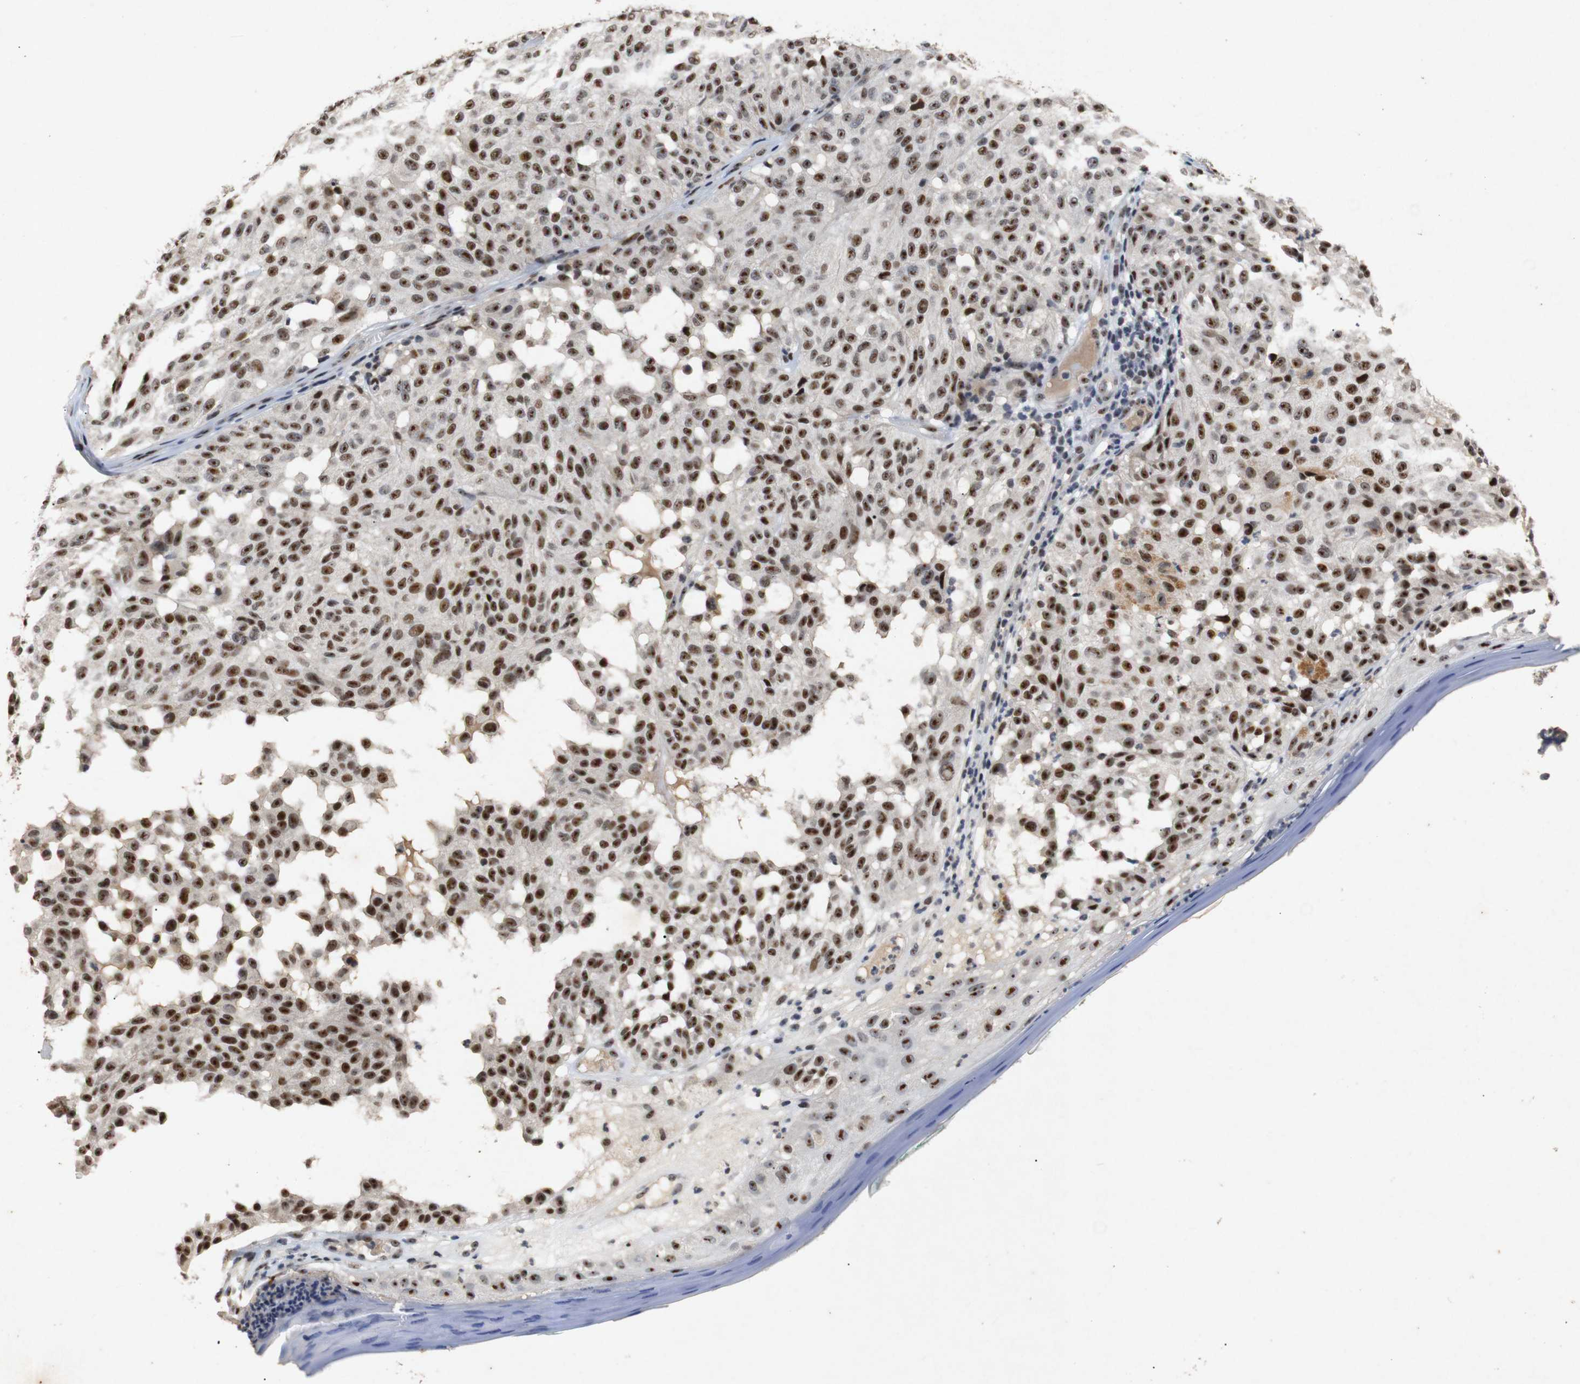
{"staining": {"intensity": "strong", "quantity": ">75%", "location": "nuclear"}, "tissue": "melanoma", "cell_type": "Tumor cells", "image_type": "cancer", "snomed": [{"axis": "morphology", "description": "Malignant melanoma, NOS"}, {"axis": "topography", "description": "Skin"}], "caption": "Immunohistochemistry (IHC) micrograph of melanoma stained for a protein (brown), which demonstrates high levels of strong nuclear expression in about >75% of tumor cells.", "gene": "PARN", "patient": {"sex": "female", "age": 46}}